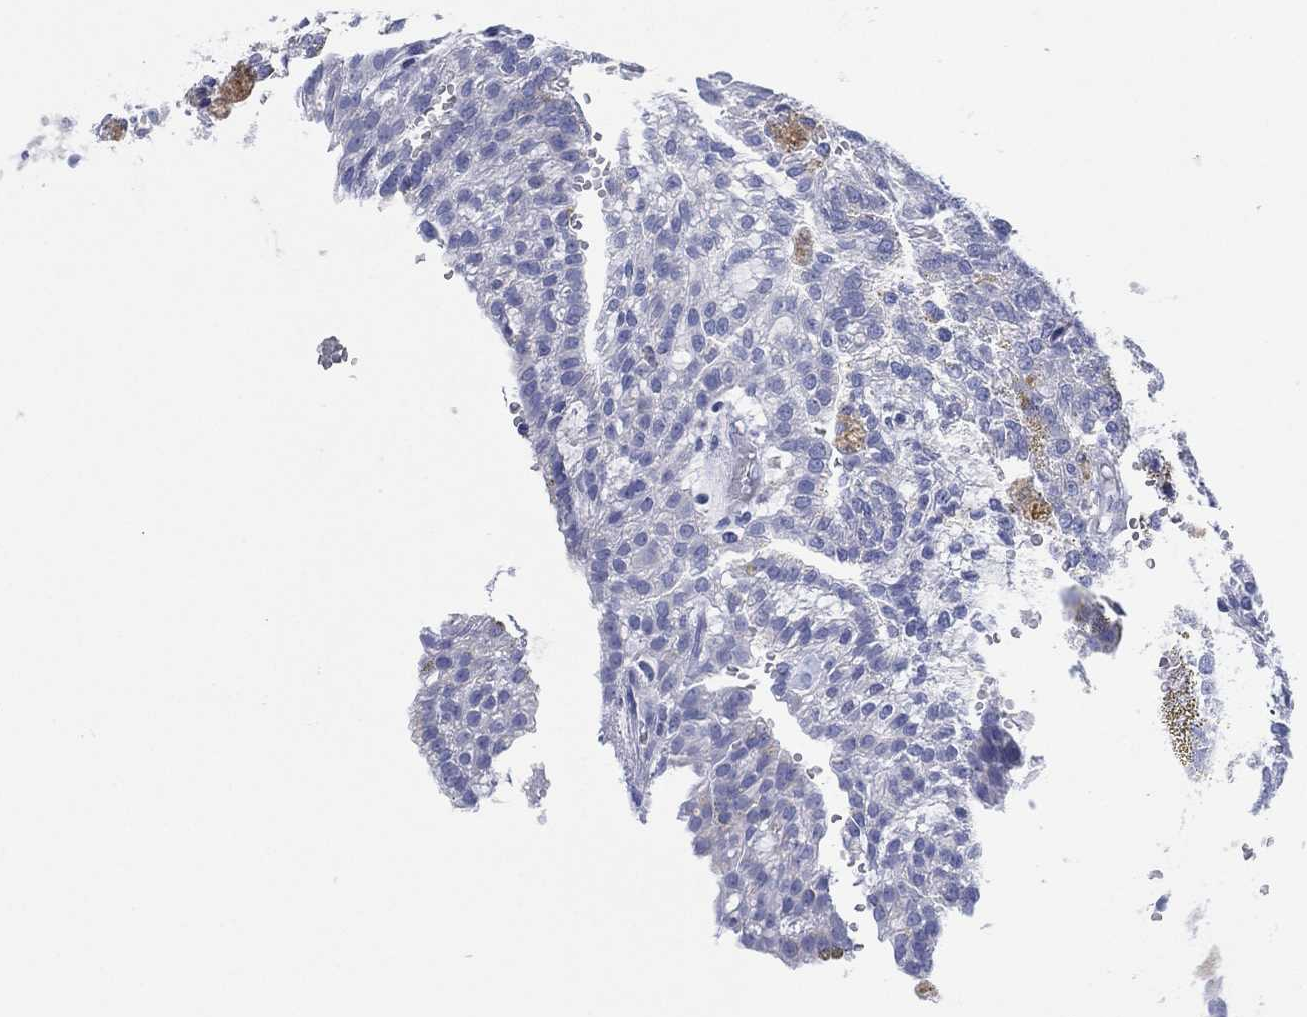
{"staining": {"intensity": "negative", "quantity": "none", "location": "none"}, "tissue": "renal cancer", "cell_type": "Tumor cells", "image_type": "cancer", "snomed": [{"axis": "morphology", "description": "Adenocarcinoma, NOS"}, {"axis": "topography", "description": "Kidney"}], "caption": "This is an IHC histopathology image of human adenocarcinoma (renal). There is no staining in tumor cells.", "gene": "SLC9C2", "patient": {"sex": "male", "age": 63}}